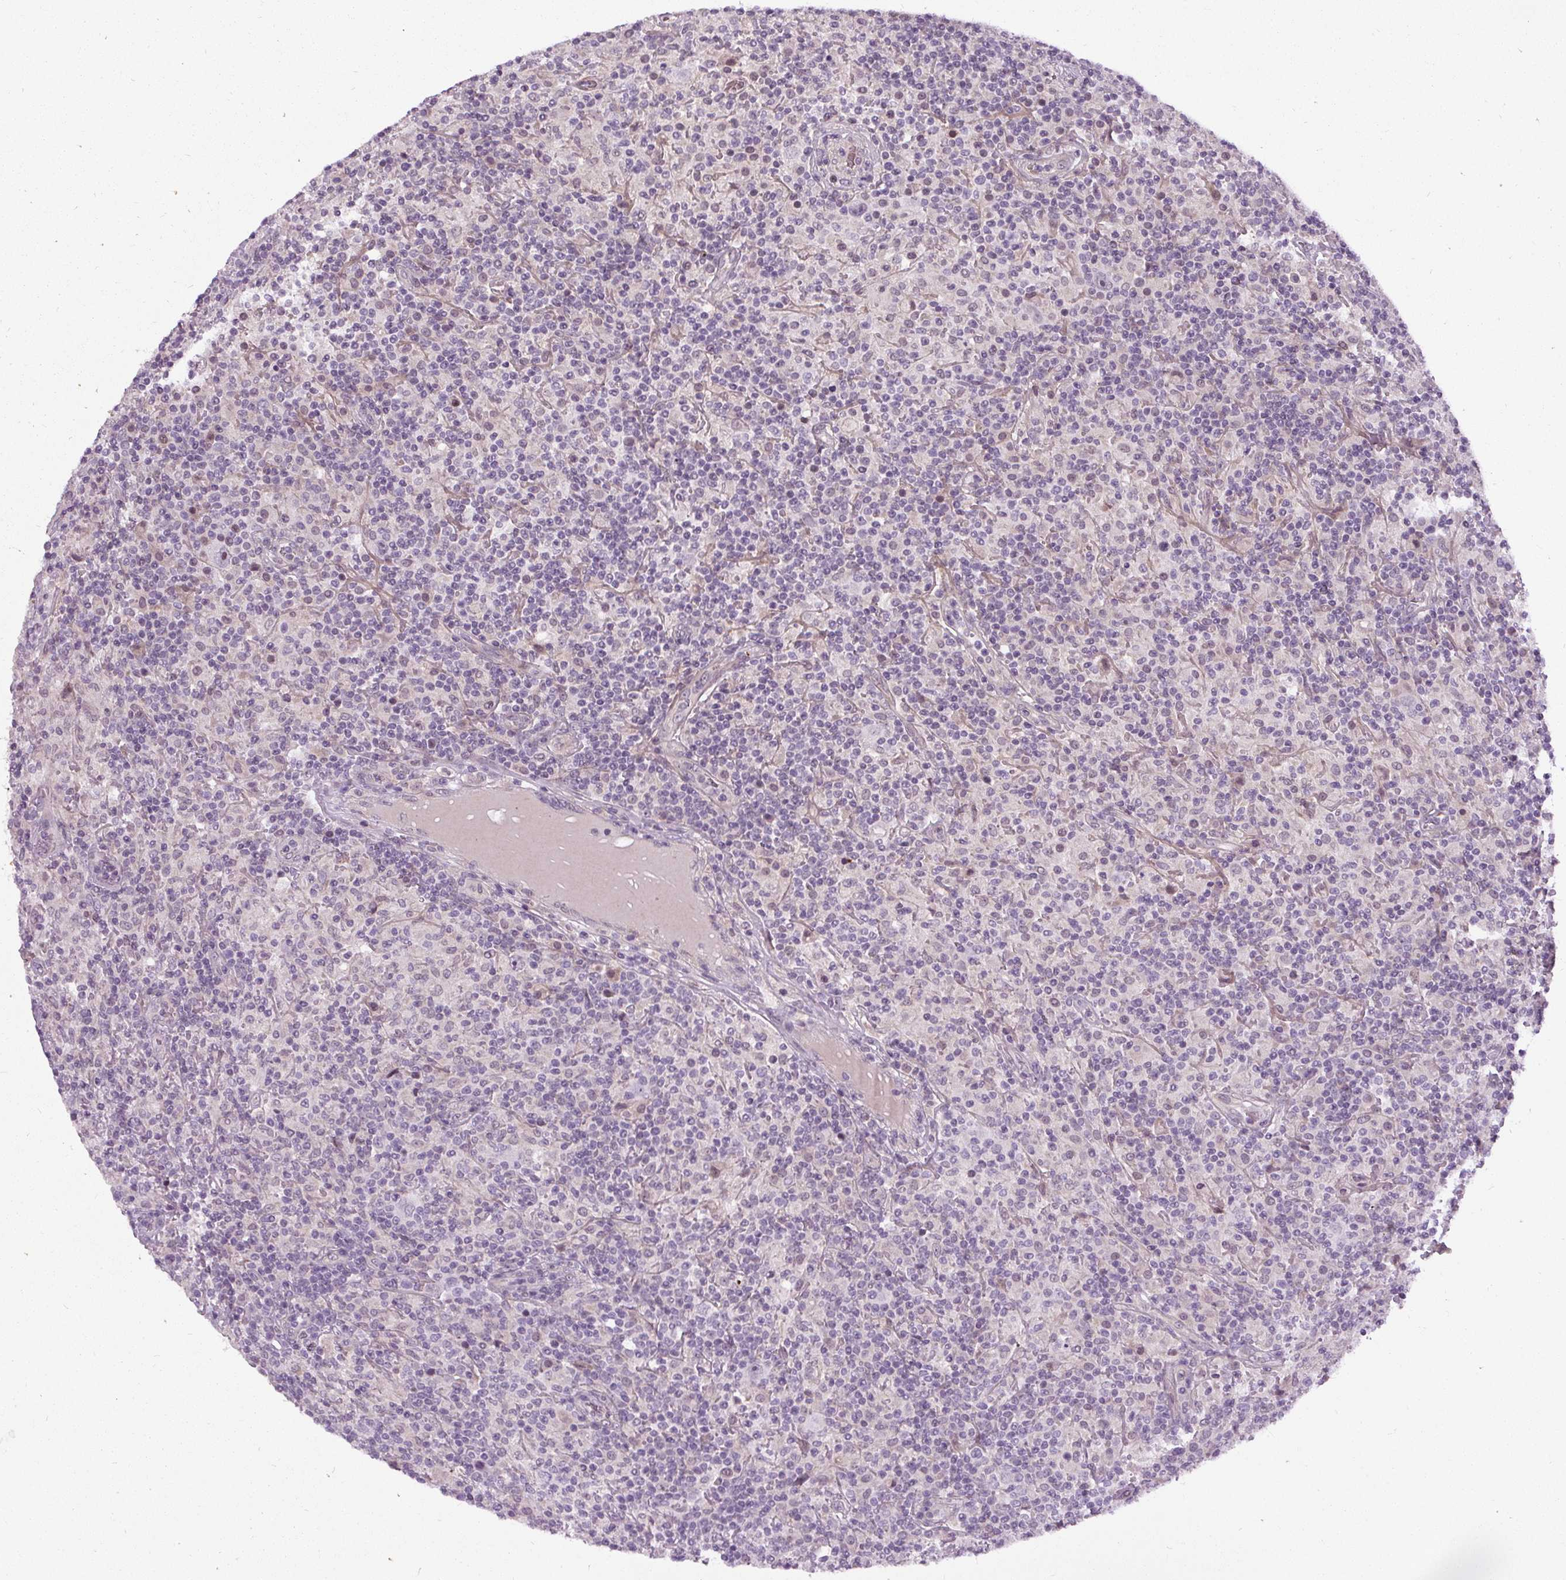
{"staining": {"intensity": "negative", "quantity": "none", "location": "none"}, "tissue": "lymphoma", "cell_type": "Tumor cells", "image_type": "cancer", "snomed": [{"axis": "morphology", "description": "Hodgkin's disease, NOS"}, {"axis": "topography", "description": "Lymph node"}], "caption": "Tumor cells show no significant staining in Hodgkin's disease.", "gene": "FAM117B", "patient": {"sex": "male", "age": 70}}